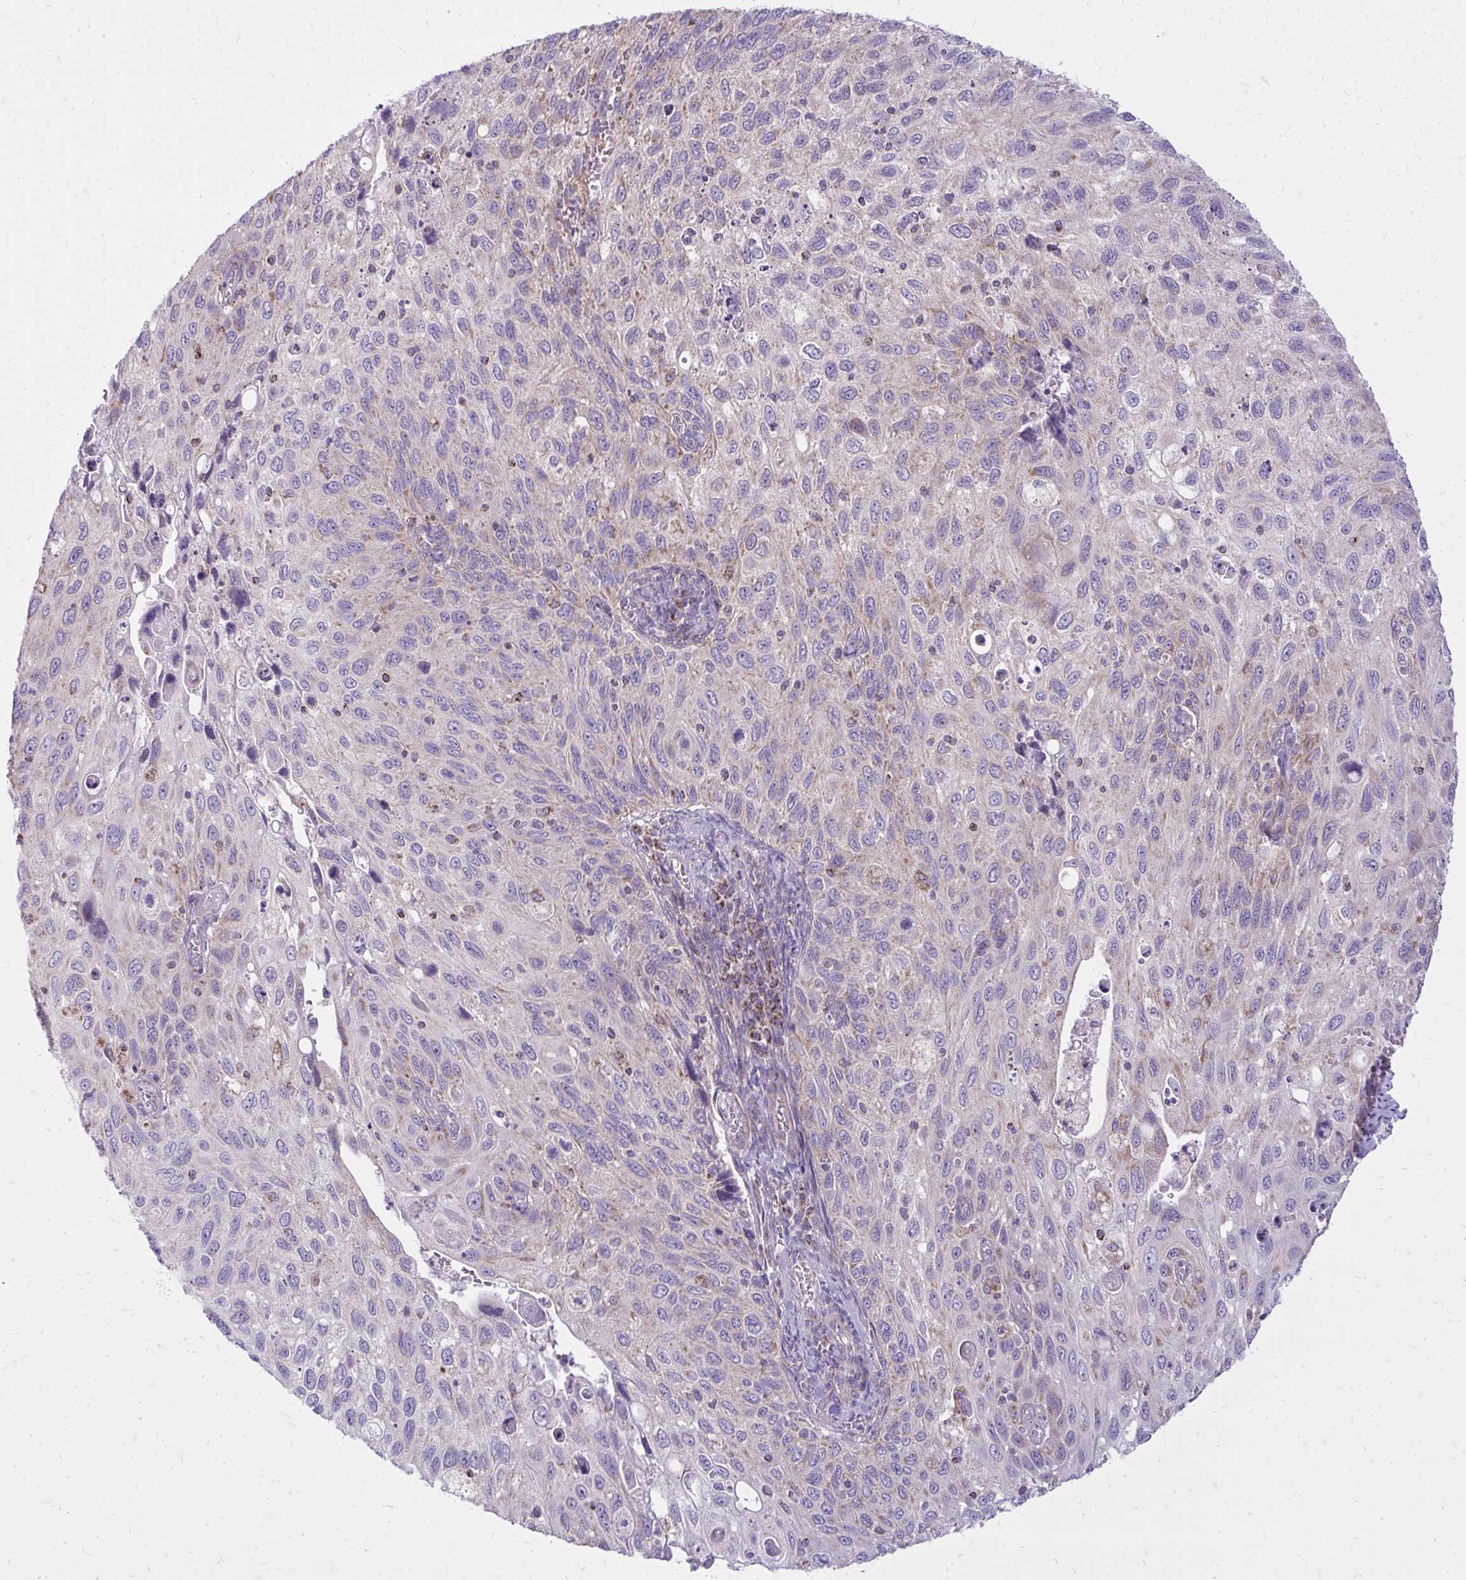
{"staining": {"intensity": "negative", "quantity": "none", "location": "none"}, "tissue": "cervical cancer", "cell_type": "Tumor cells", "image_type": "cancer", "snomed": [{"axis": "morphology", "description": "Squamous cell carcinoma, NOS"}, {"axis": "topography", "description": "Cervix"}], "caption": "Immunohistochemistry image of human cervical cancer (squamous cell carcinoma) stained for a protein (brown), which displays no expression in tumor cells.", "gene": "SPTBN2", "patient": {"sex": "female", "age": 70}}